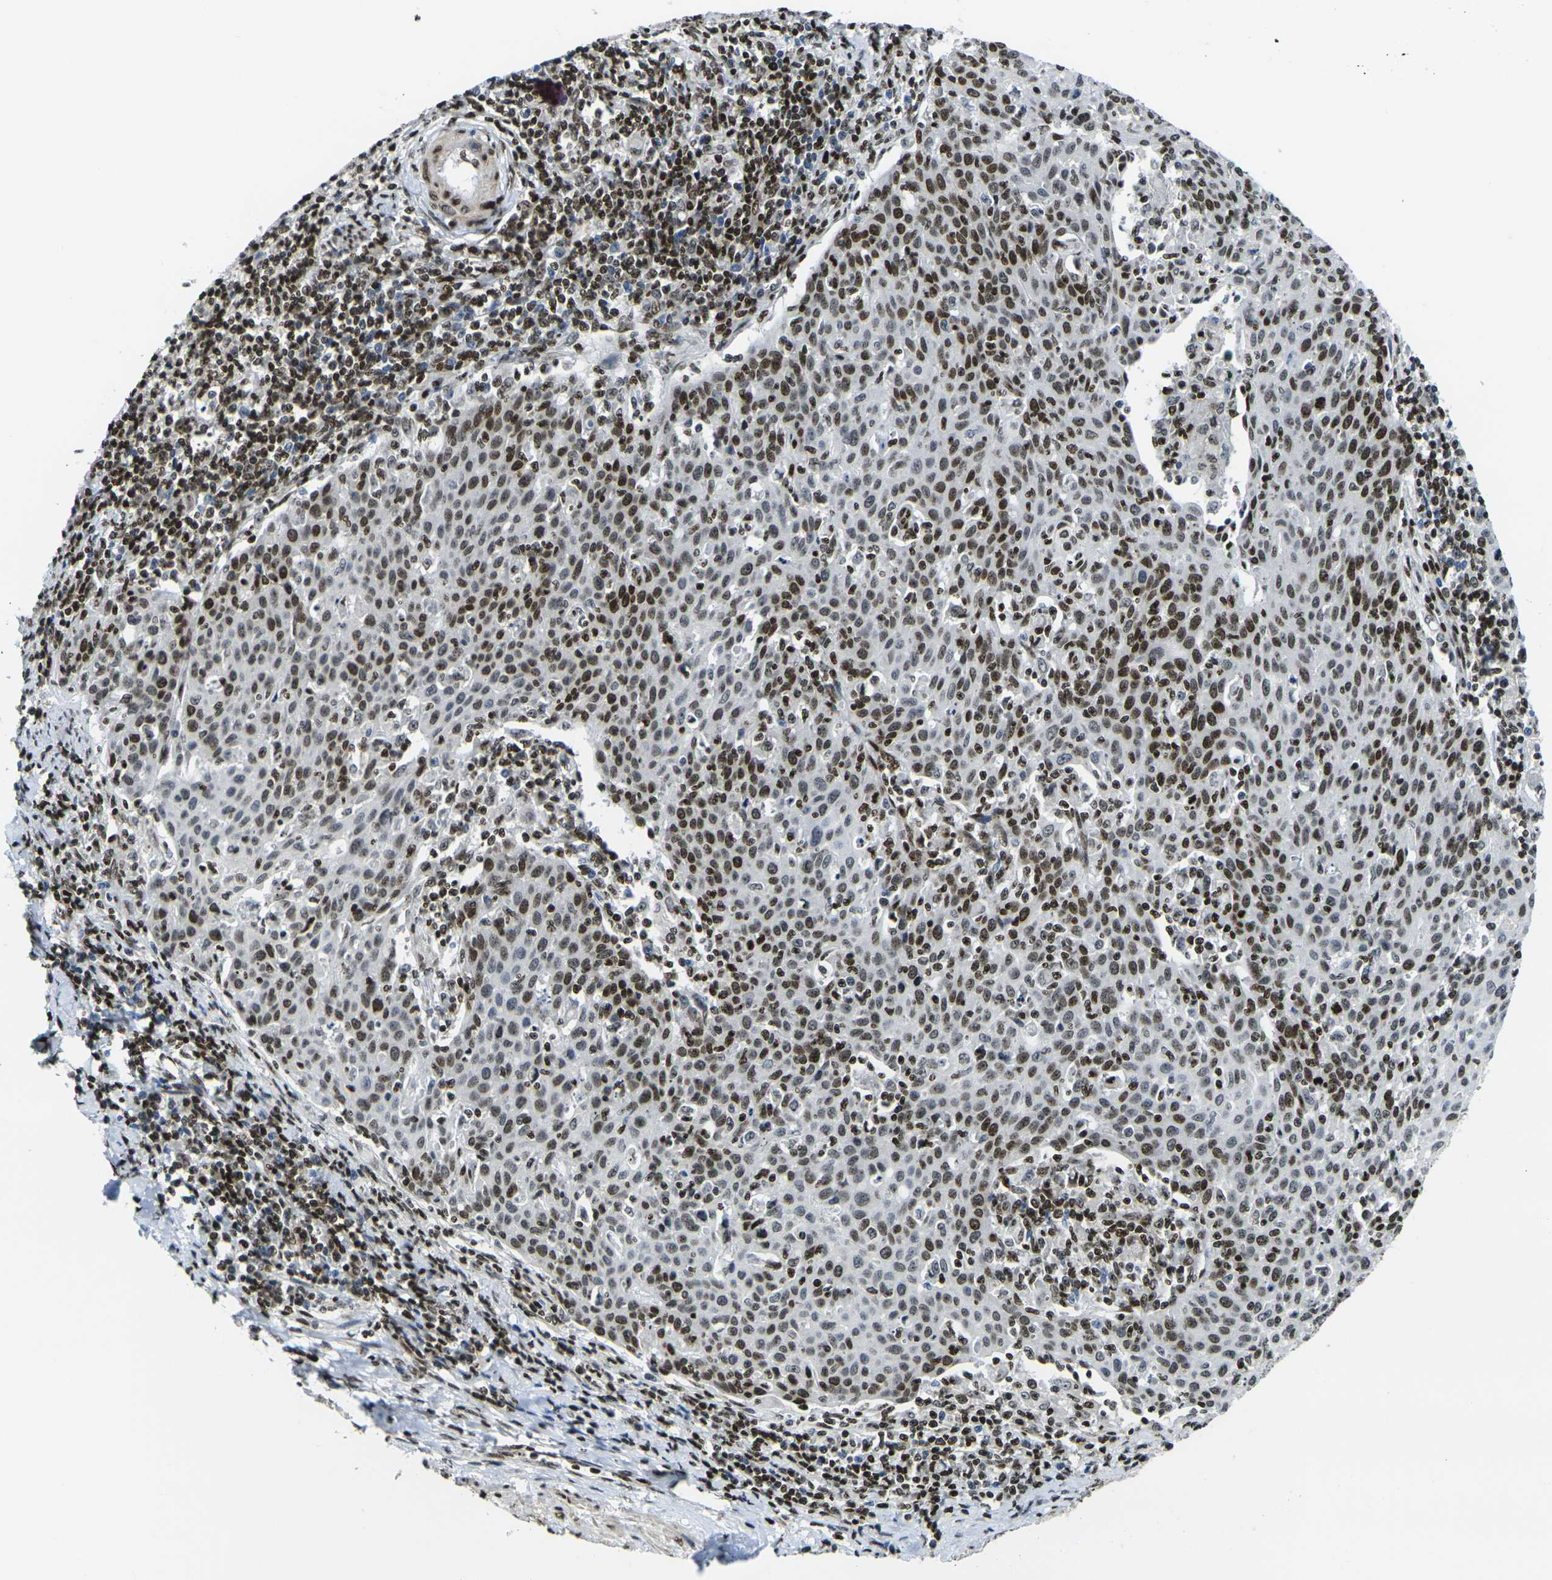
{"staining": {"intensity": "strong", "quantity": "25%-75%", "location": "nuclear"}, "tissue": "cervical cancer", "cell_type": "Tumor cells", "image_type": "cancer", "snomed": [{"axis": "morphology", "description": "Squamous cell carcinoma, NOS"}, {"axis": "topography", "description": "Cervix"}], "caption": "Protein expression analysis of human cervical cancer (squamous cell carcinoma) reveals strong nuclear positivity in approximately 25%-75% of tumor cells. (brown staining indicates protein expression, while blue staining denotes nuclei).", "gene": "H1-10", "patient": {"sex": "female", "age": 38}}